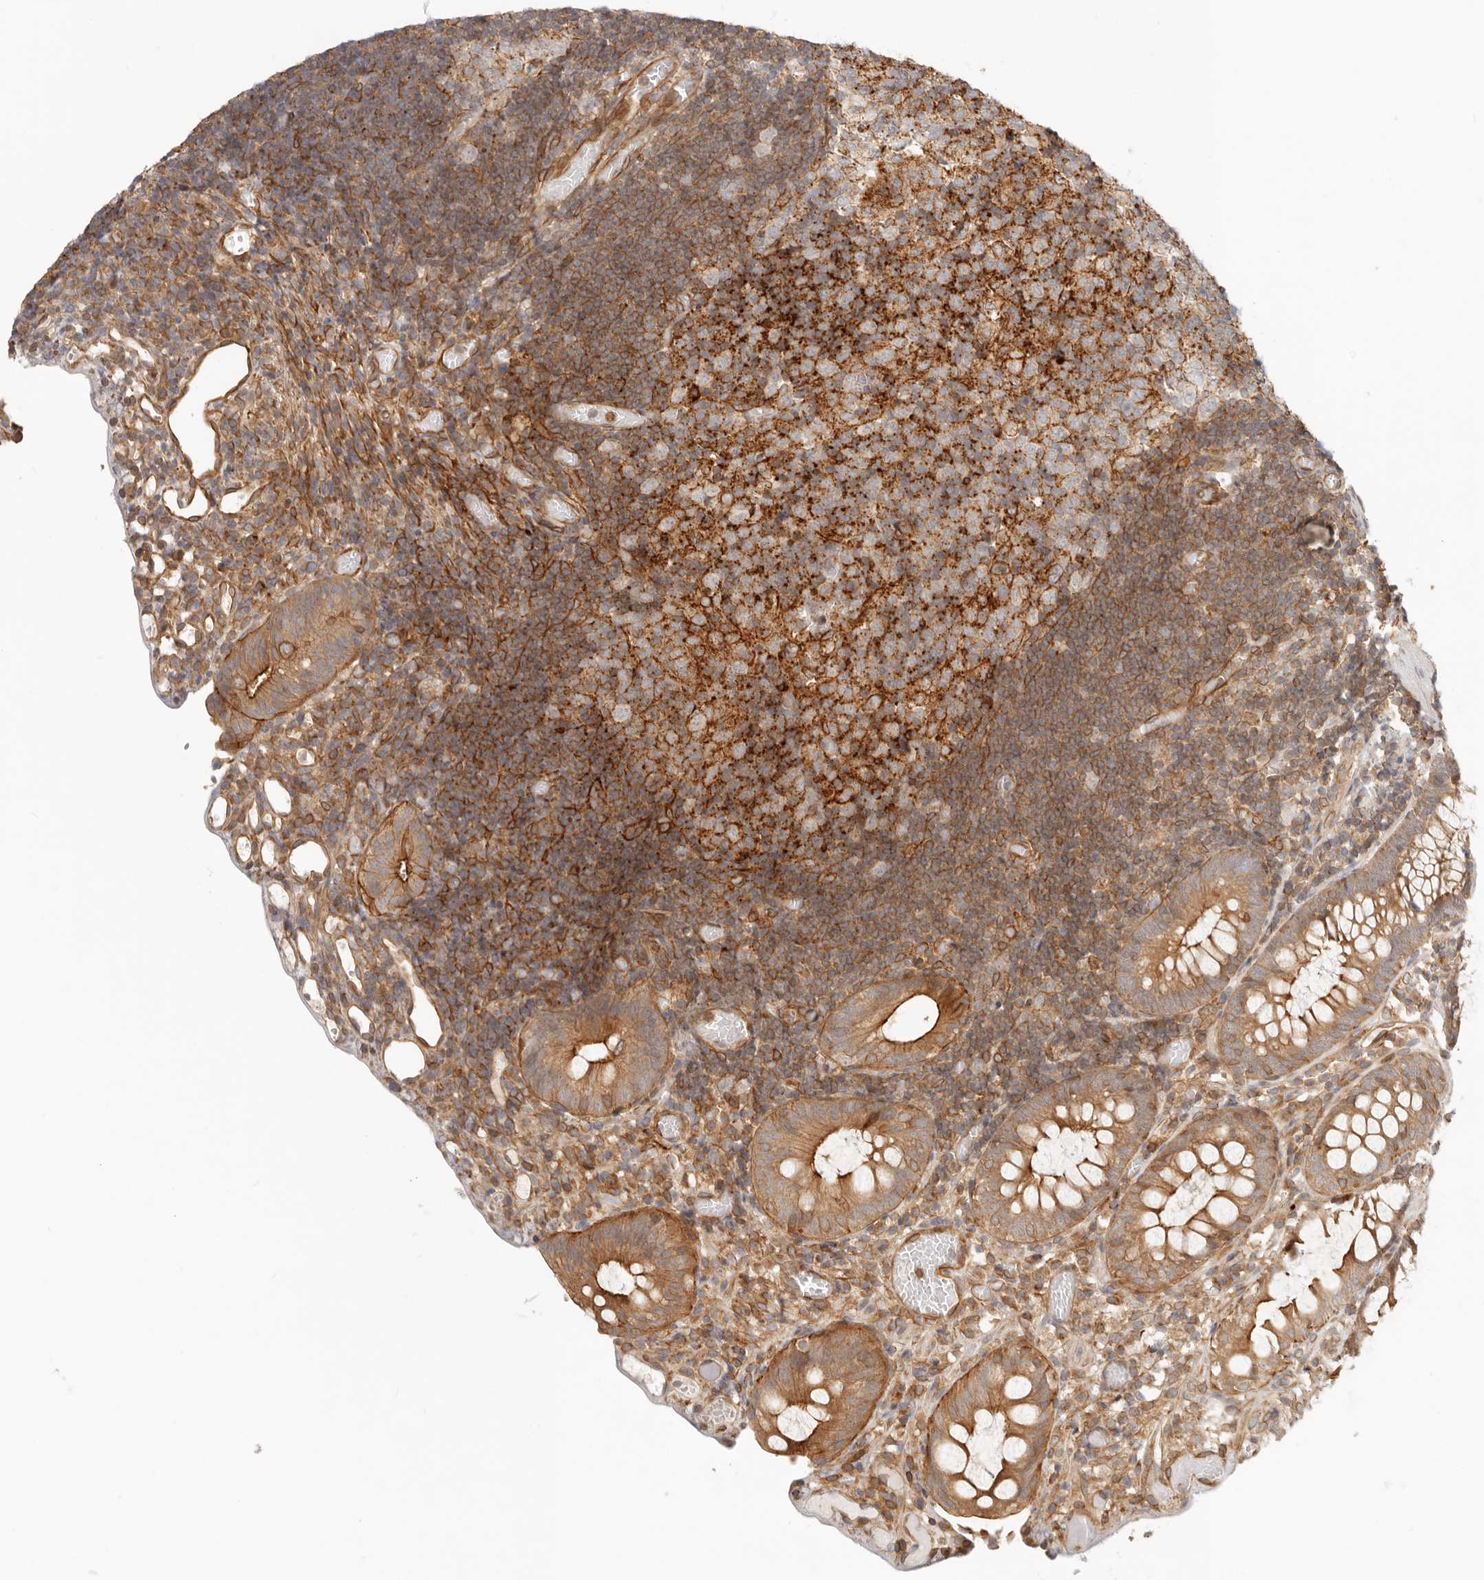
{"staining": {"intensity": "strong", "quantity": ">75%", "location": "cytoplasmic/membranous"}, "tissue": "colon", "cell_type": "Endothelial cells", "image_type": "normal", "snomed": [{"axis": "morphology", "description": "Normal tissue, NOS"}, {"axis": "topography", "description": "Colon"}], "caption": "Approximately >75% of endothelial cells in normal human colon display strong cytoplasmic/membranous protein staining as visualized by brown immunohistochemical staining.", "gene": "UFSP1", "patient": {"sex": "male", "age": 14}}